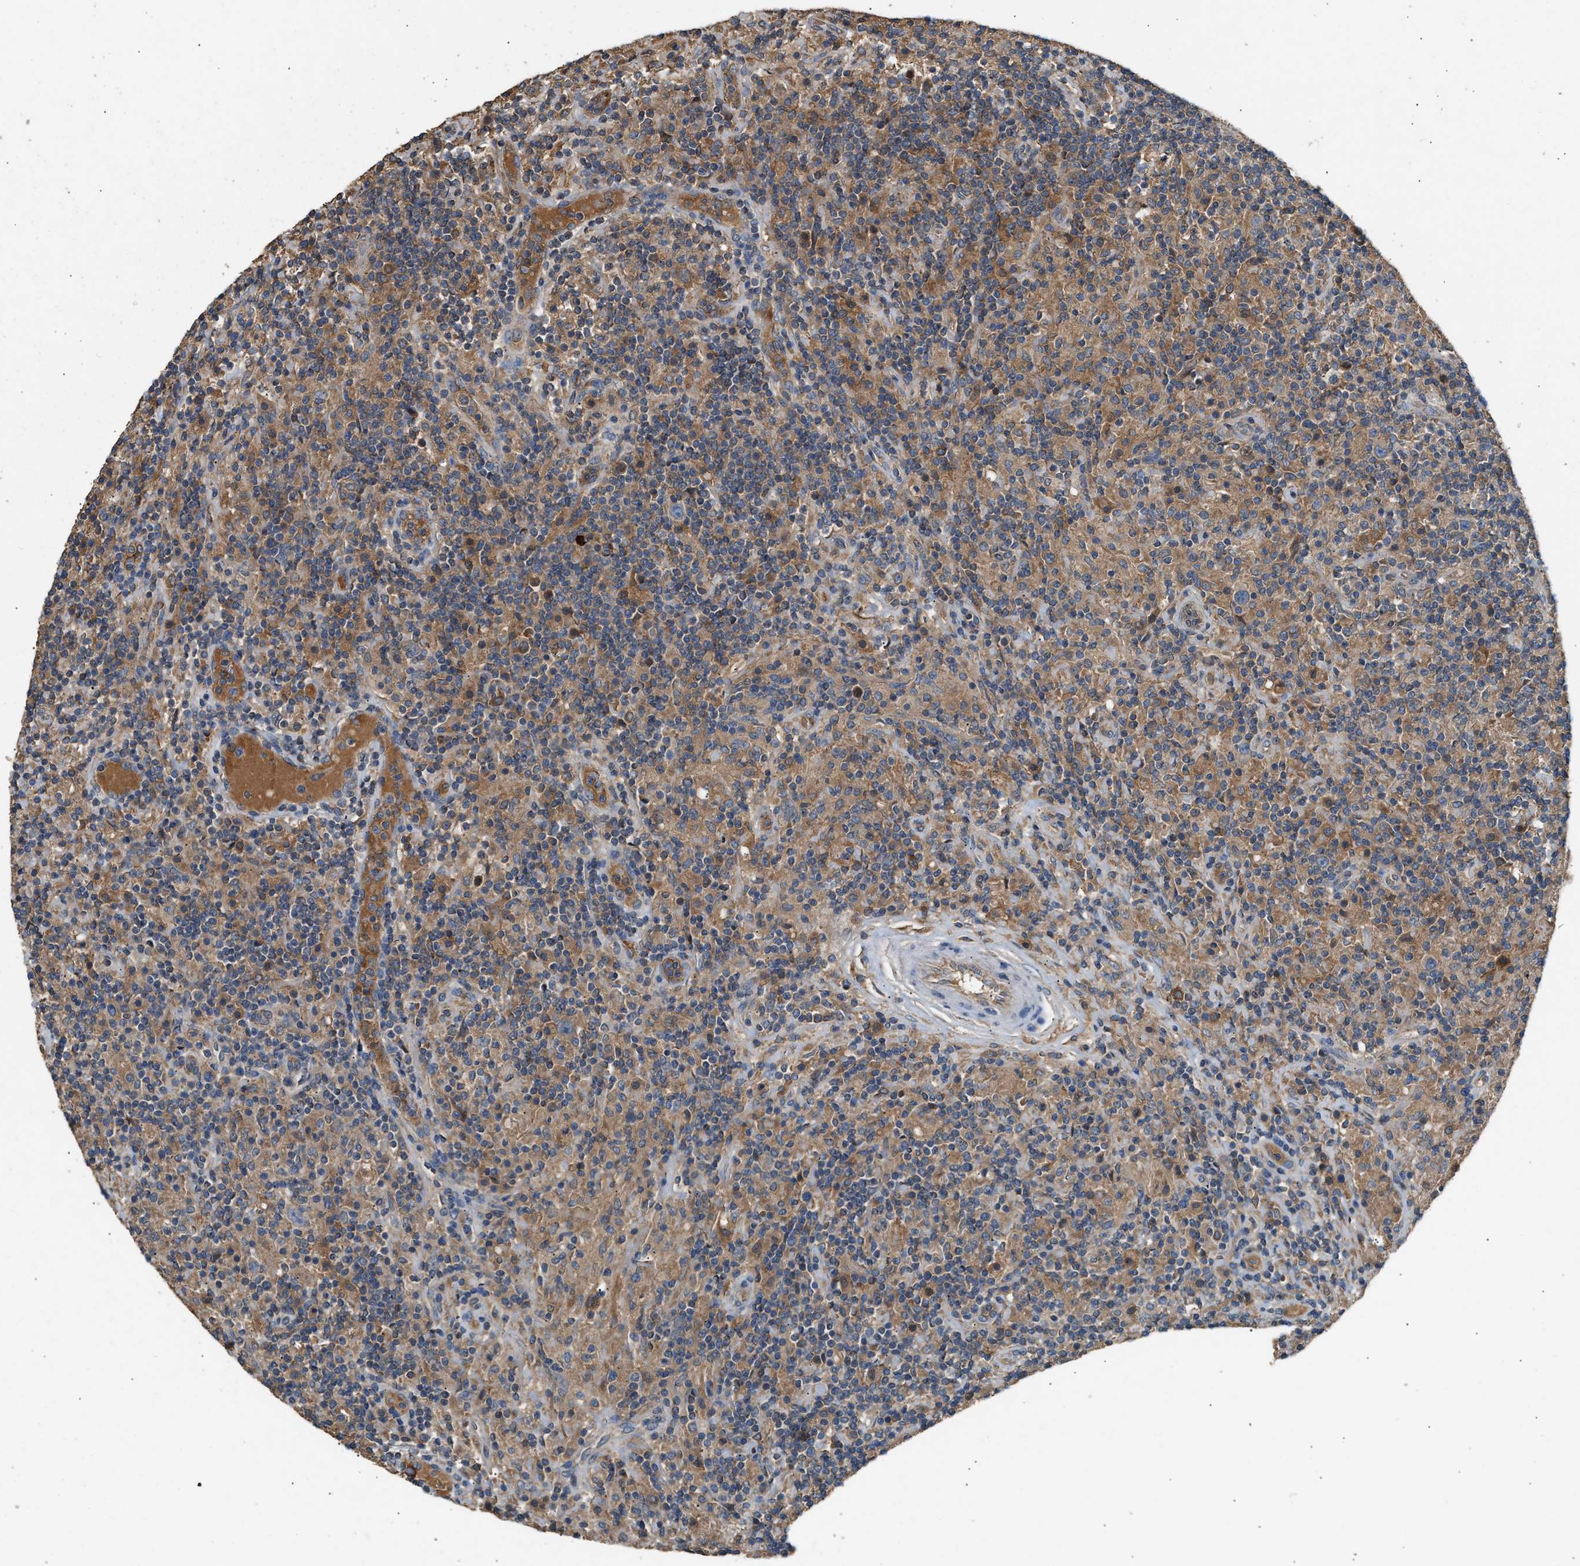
{"staining": {"intensity": "negative", "quantity": "none", "location": "none"}, "tissue": "lymphoma", "cell_type": "Tumor cells", "image_type": "cancer", "snomed": [{"axis": "morphology", "description": "Hodgkin's disease, NOS"}, {"axis": "topography", "description": "Lymph node"}], "caption": "IHC image of neoplastic tissue: lymphoma stained with DAB displays no significant protein staining in tumor cells. (Immunohistochemistry, brightfield microscopy, high magnification).", "gene": "TMEM268", "patient": {"sex": "male", "age": 70}}